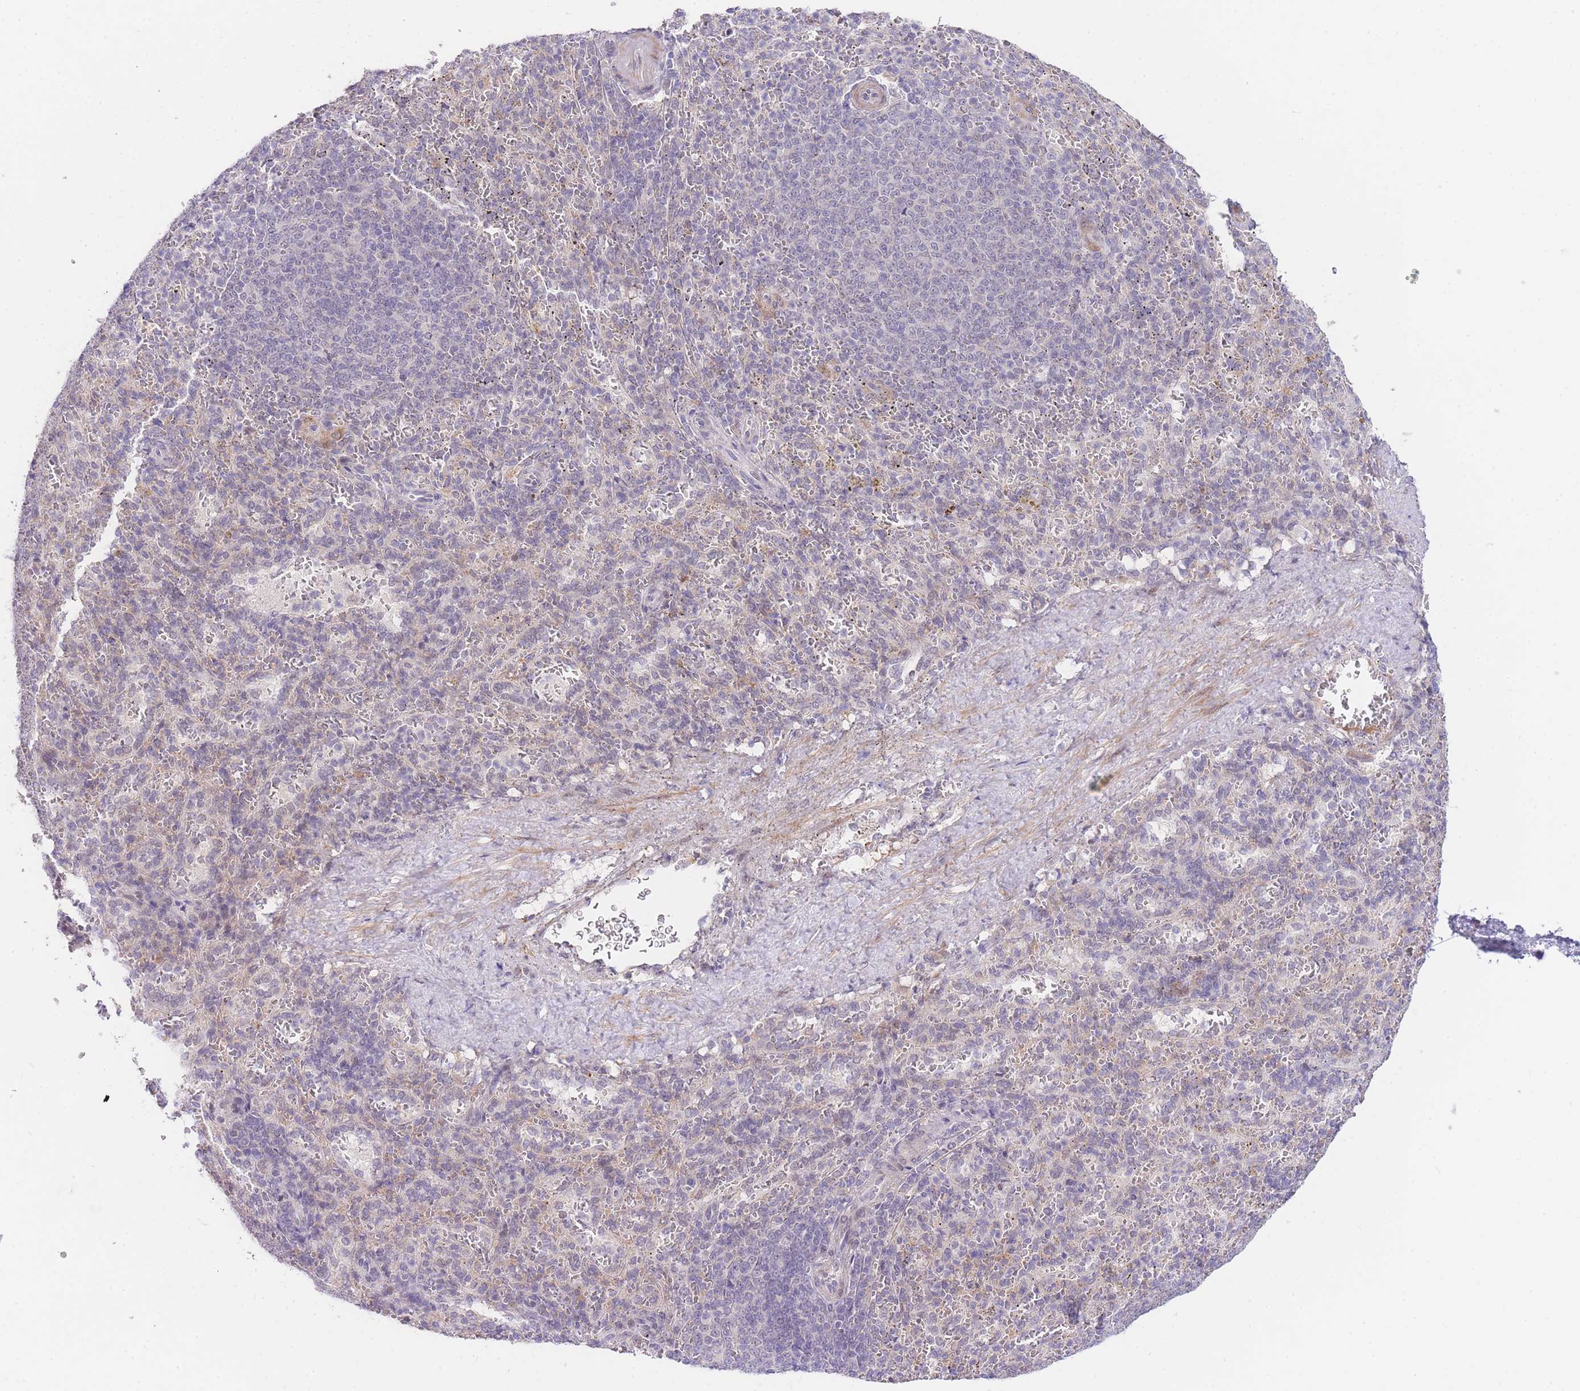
{"staining": {"intensity": "negative", "quantity": "none", "location": "none"}, "tissue": "spleen", "cell_type": "Cells in red pulp", "image_type": "normal", "snomed": [{"axis": "morphology", "description": "Normal tissue, NOS"}, {"axis": "topography", "description": "Spleen"}], "caption": "The immunohistochemistry (IHC) image has no significant positivity in cells in red pulp of spleen.", "gene": "SLC25A33", "patient": {"sex": "female", "age": 21}}